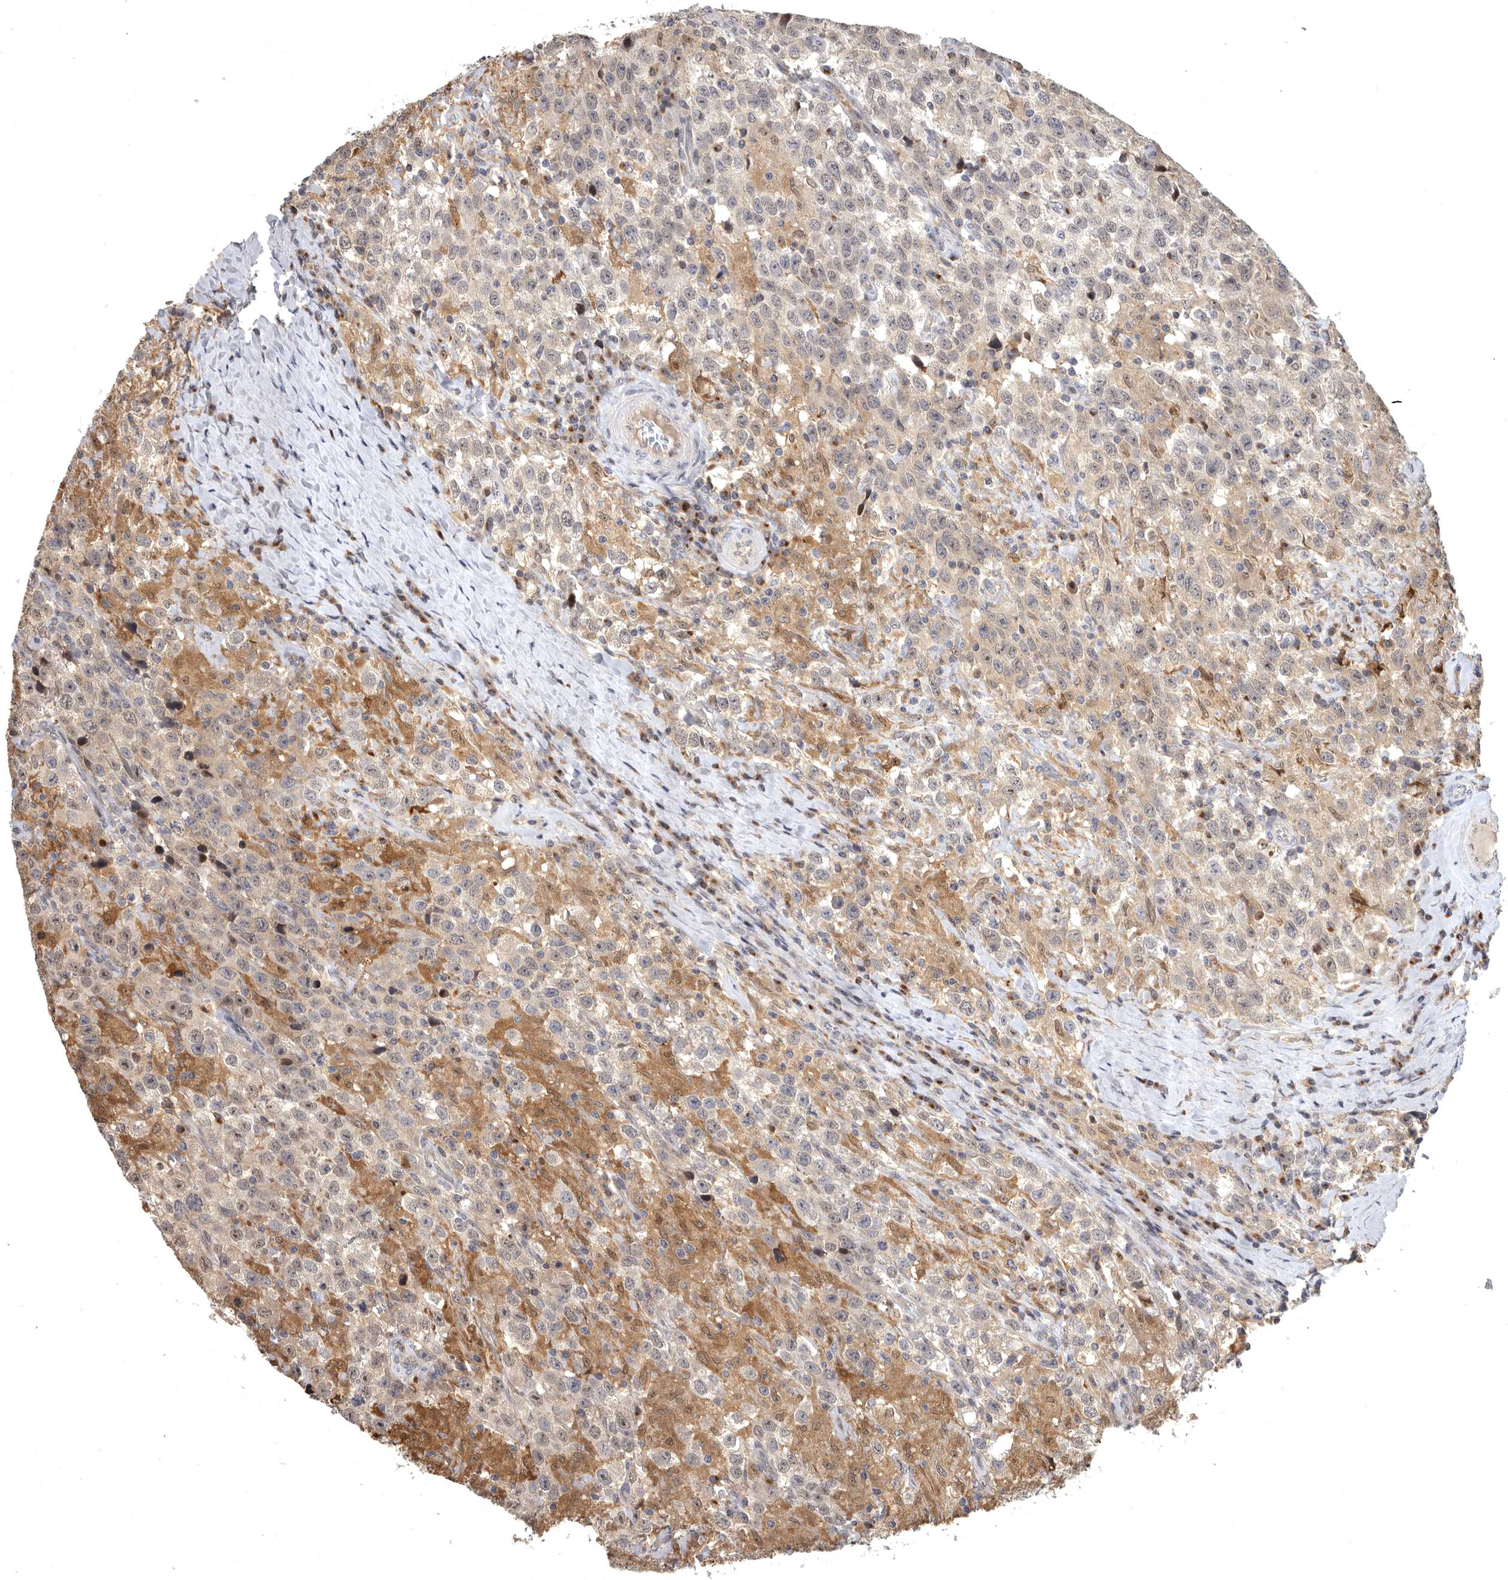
{"staining": {"intensity": "negative", "quantity": "none", "location": "none"}, "tissue": "testis cancer", "cell_type": "Tumor cells", "image_type": "cancer", "snomed": [{"axis": "morphology", "description": "Seminoma, NOS"}, {"axis": "topography", "description": "Testis"}], "caption": "Protein analysis of testis cancer (seminoma) exhibits no significant expression in tumor cells.", "gene": "MAN2A1", "patient": {"sex": "male", "age": 41}}